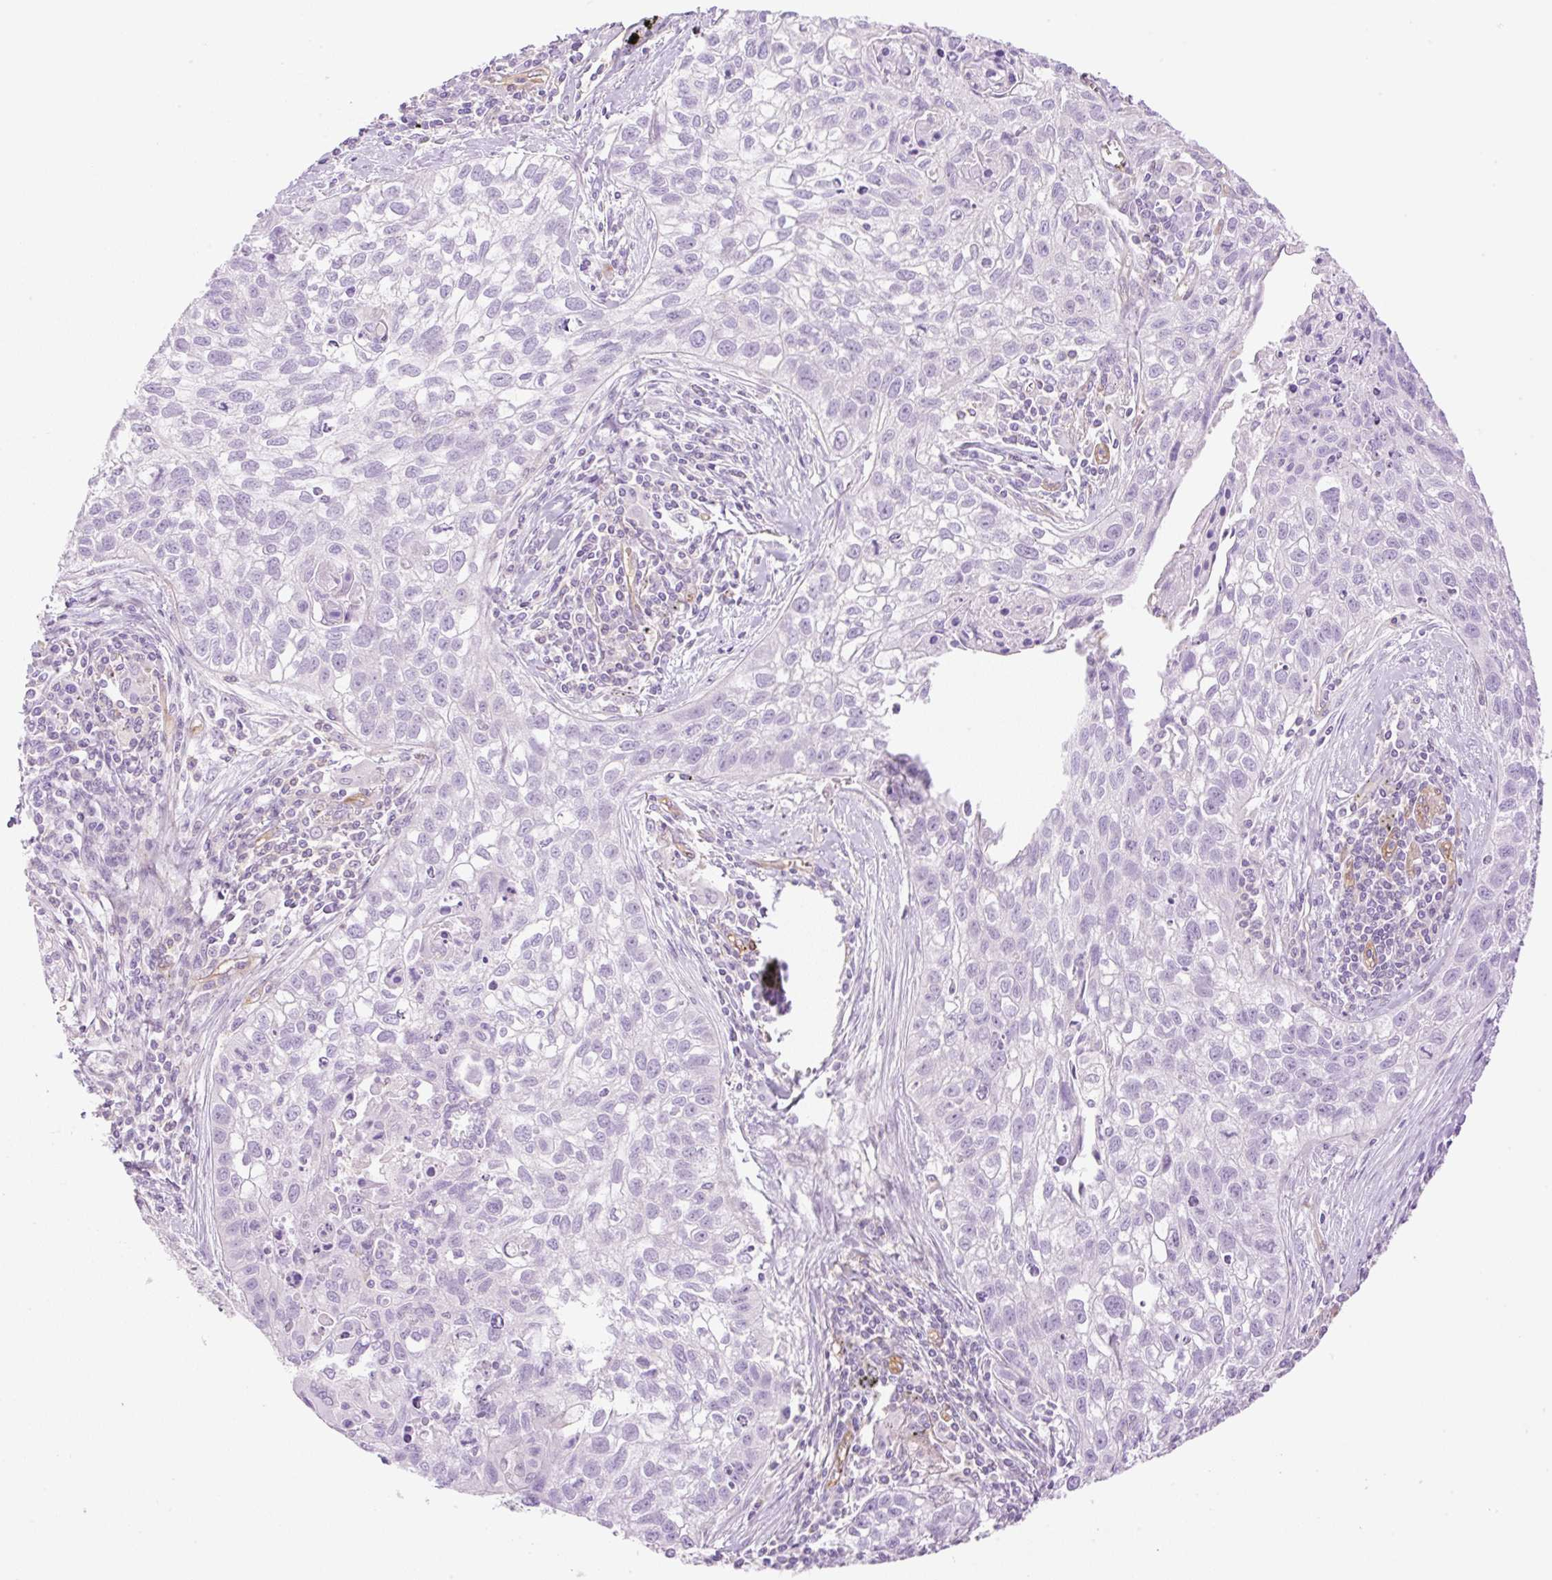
{"staining": {"intensity": "negative", "quantity": "none", "location": "none"}, "tissue": "lung cancer", "cell_type": "Tumor cells", "image_type": "cancer", "snomed": [{"axis": "morphology", "description": "Squamous cell carcinoma, NOS"}, {"axis": "topography", "description": "Lung"}], "caption": "An immunohistochemistry micrograph of lung squamous cell carcinoma is shown. There is no staining in tumor cells of lung squamous cell carcinoma. The staining is performed using DAB (3,3'-diaminobenzidine) brown chromogen with nuclei counter-stained in using hematoxylin.", "gene": "EHD3", "patient": {"sex": "male", "age": 74}}